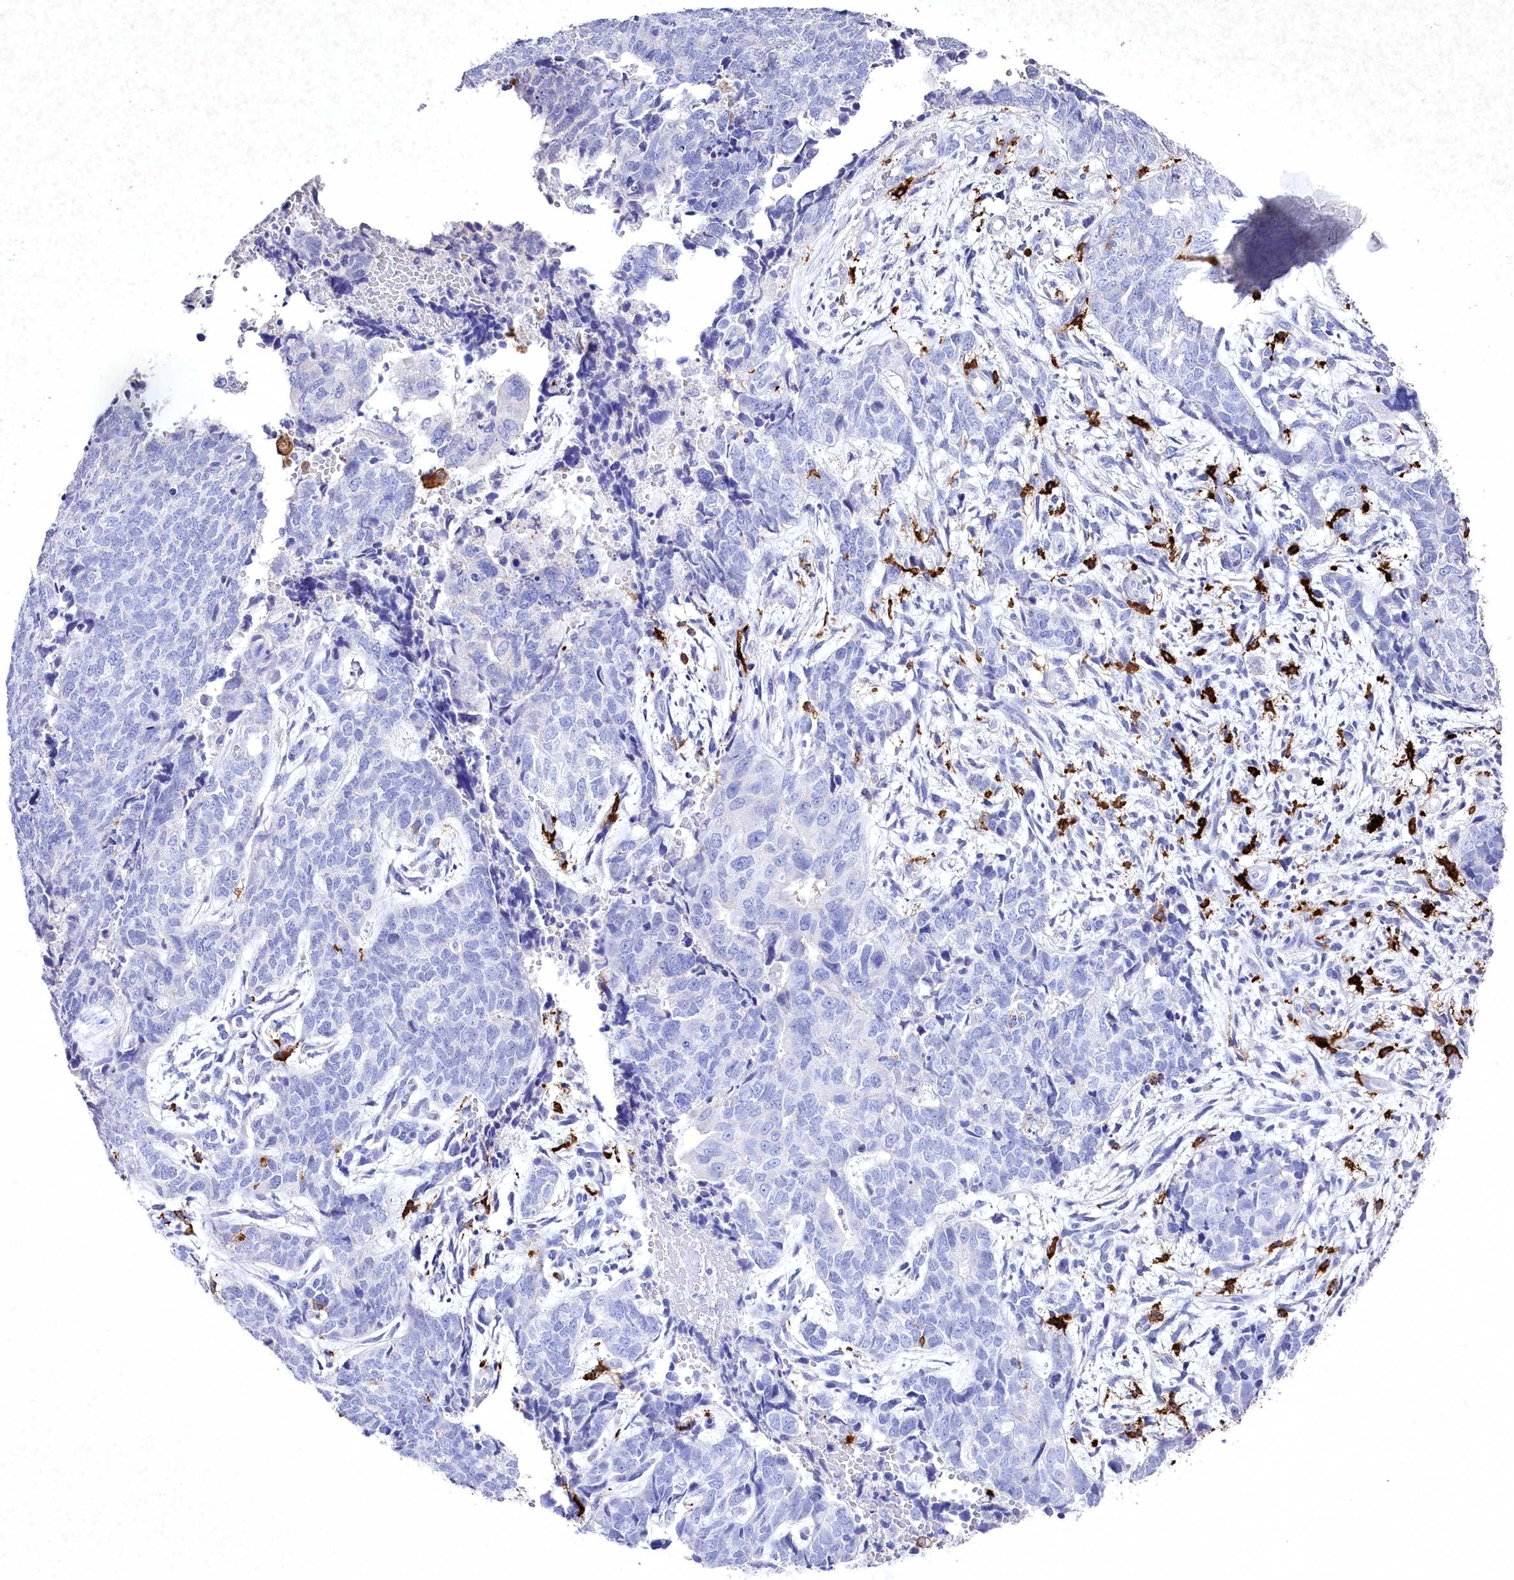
{"staining": {"intensity": "negative", "quantity": "none", "location": "none"}, "tissue": "cervical cancer", "cell_type": "Tumor cells", "image_type": "cancer", "snomed": [{"axis": "morphology", "description": "Squamous cell carcinoma, NOS"}, {"axis": "topography", "description": "Cervix"}], "caption": "Immunohistochemistry of squamous cell carcinoma (cervical) exhibits no positivity in tumor cells.", "gene": "CLEC4M", "patient": {"sex": "female", "age": 63}}